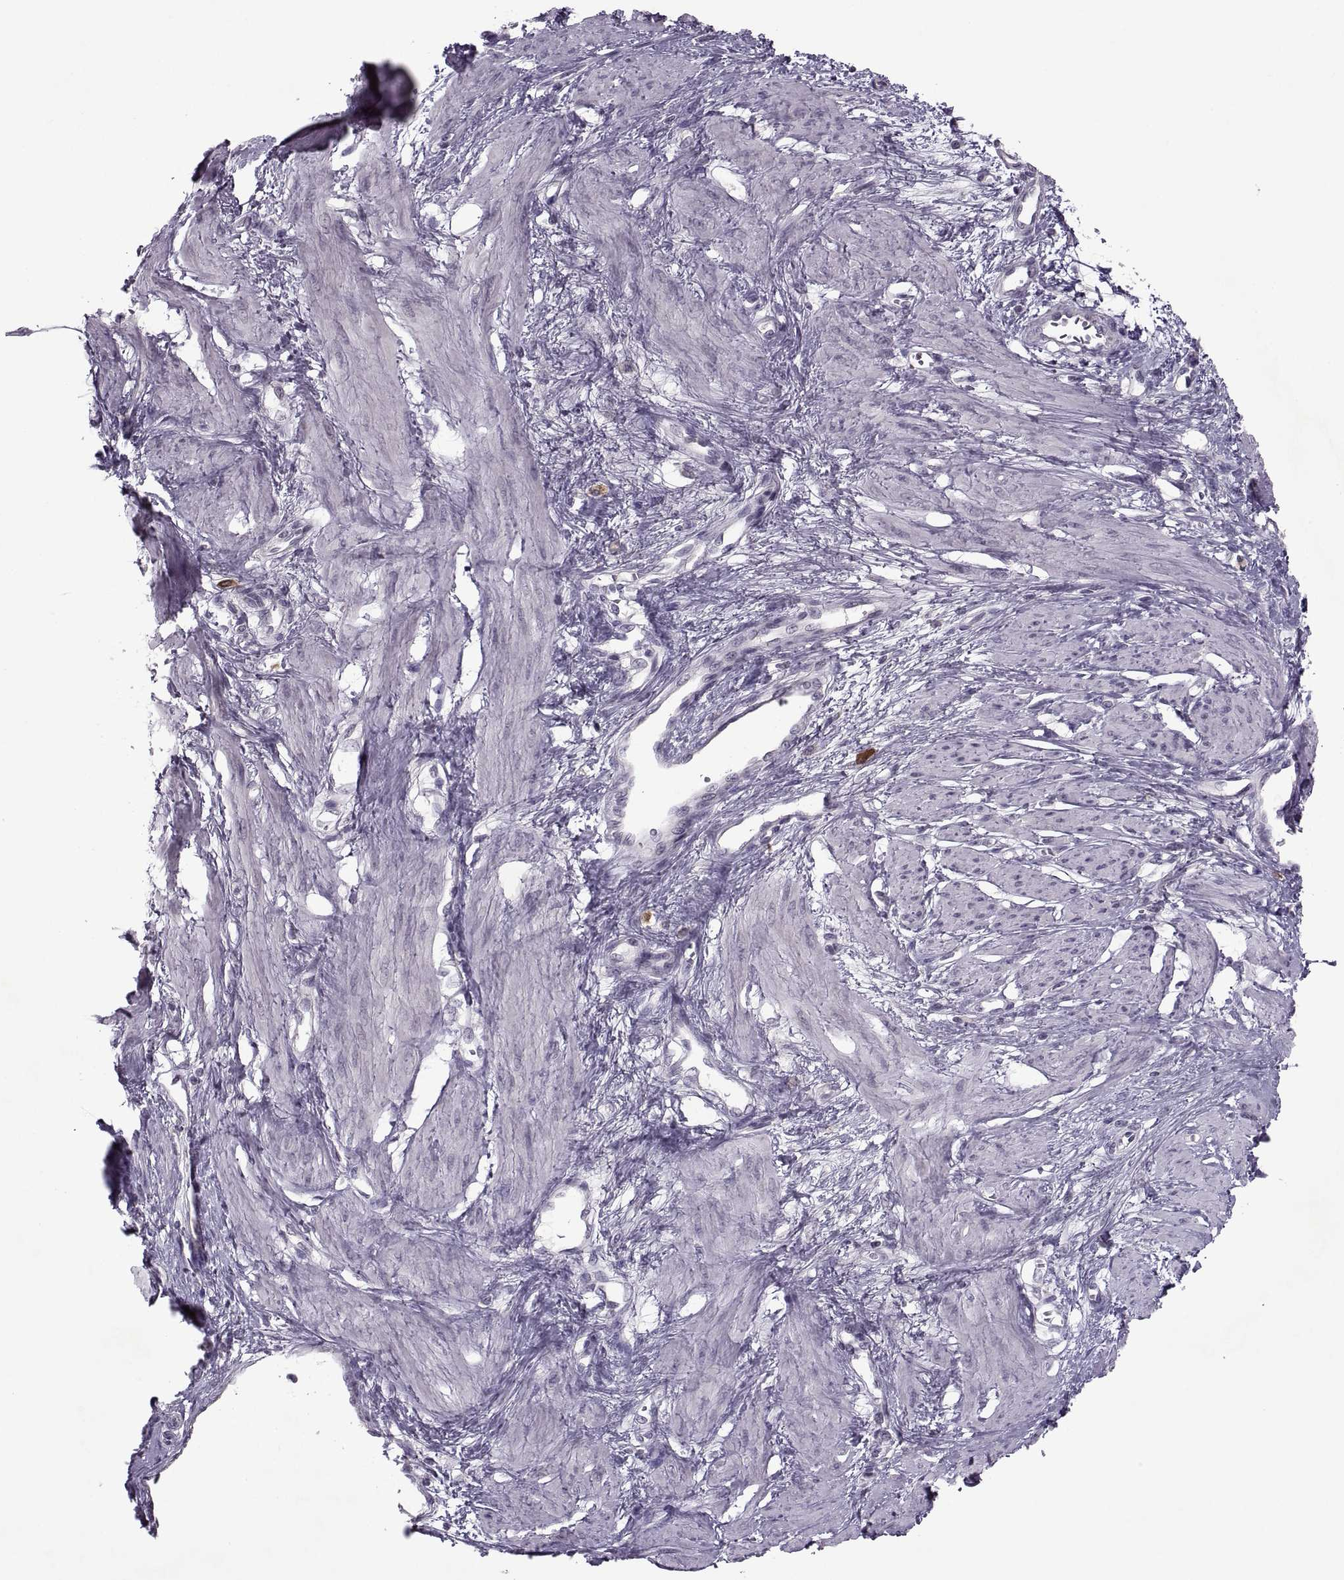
{"staining": {"intensity": "negative", "quantity": "none", "location": "none"}, "tissue": "smooth muscle", "cell_type": "Smooth muscle cells", "image_type": "normal", "snomed": [{"axis": "morphology", "description": "Normal tissue, NOS"}, {"axis": "topography", "description": "Smooth muscle"}, {"axis": "topography", "description": "Uterus"}], "caption": "An image of smooth muscle stained for a protein shows no brown staining in smooth muscle cells.", "gene": "MGAT4D", "patient": {"sex": "female", "age": 39}}